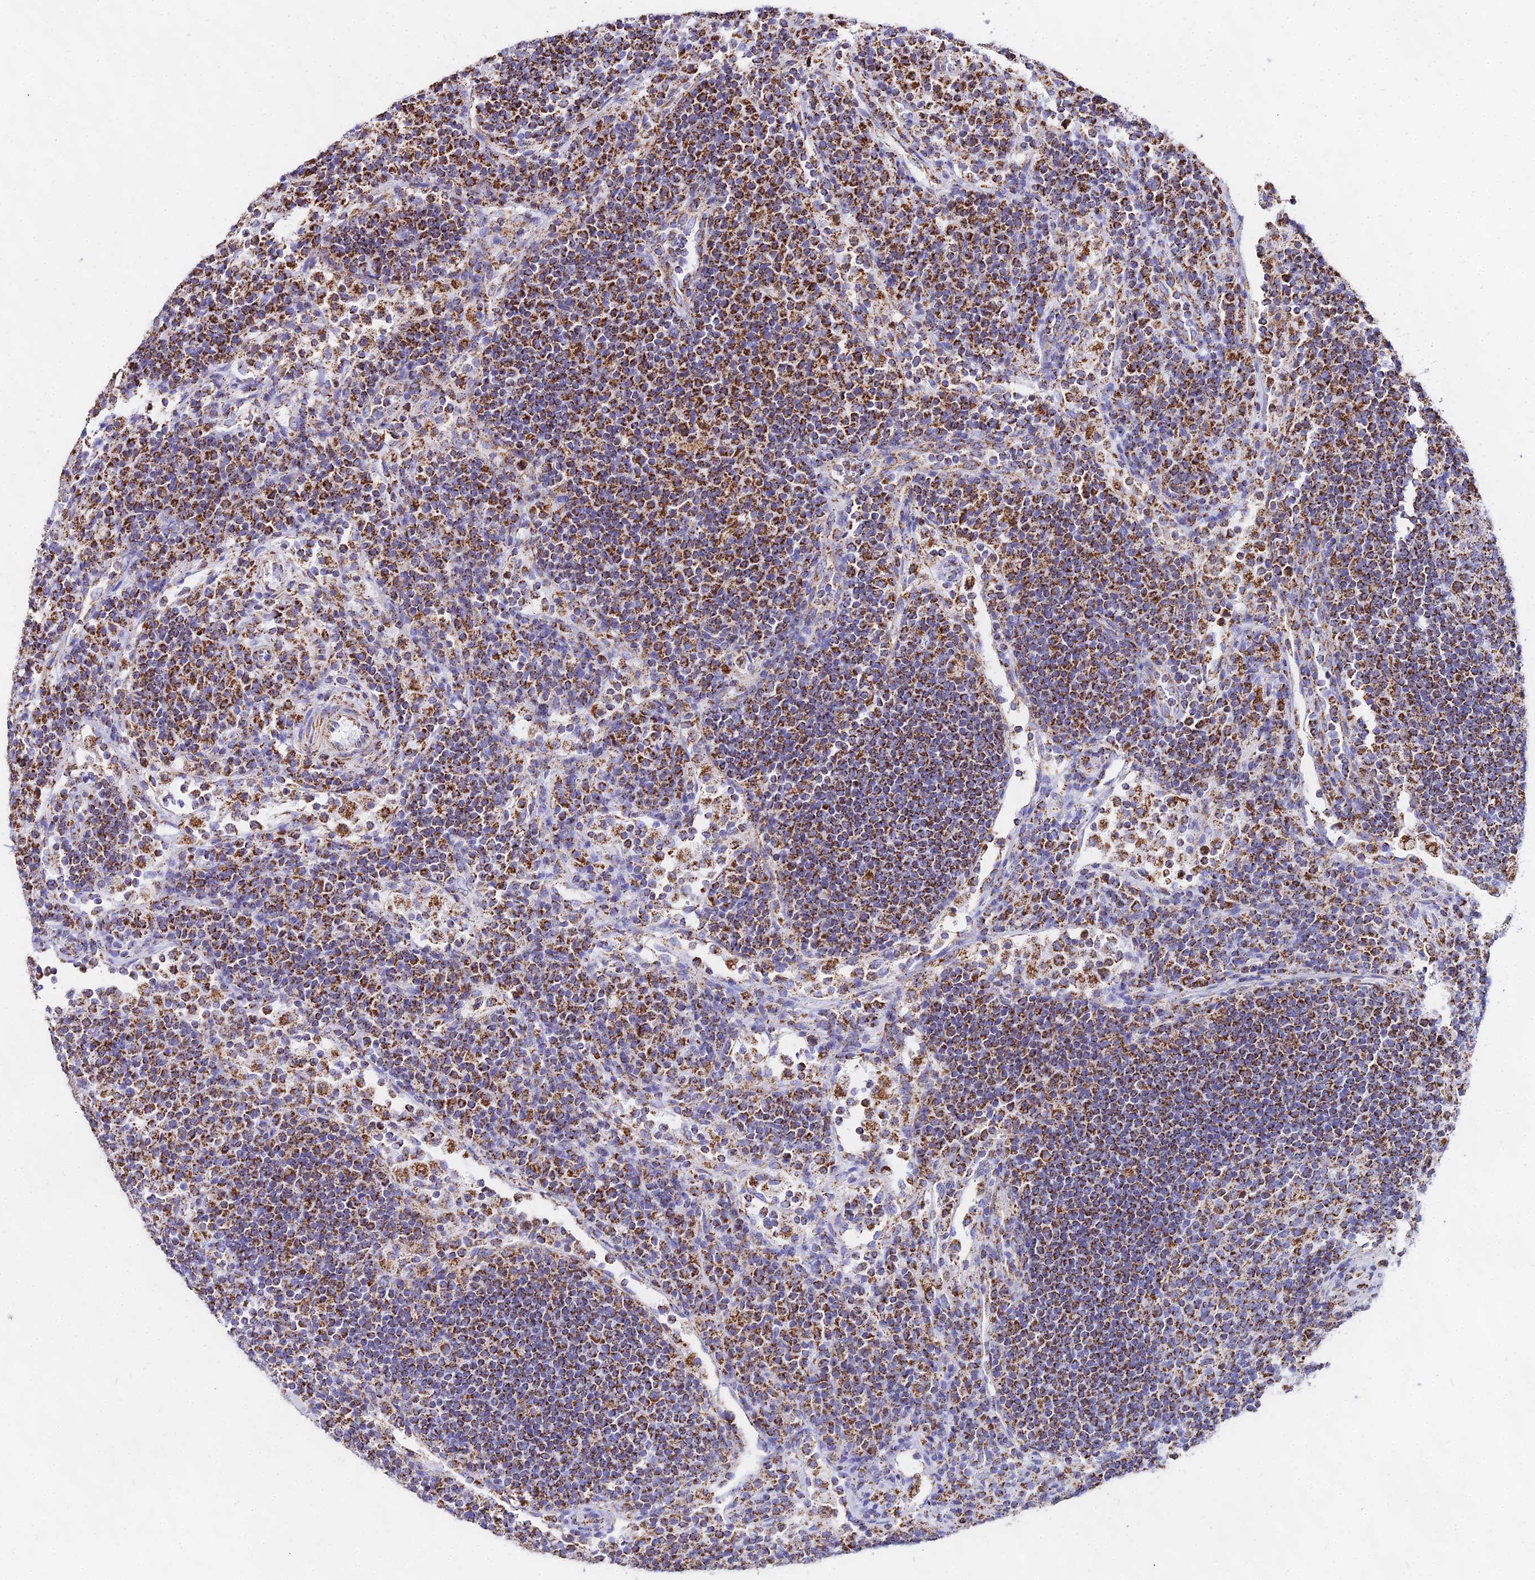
{"staining": {"intensity": "moderate", "quantity": "25%-75%", "location": "cytoplasmic/membranous"}, "tissue": "lymph node", "cell_type": "Germinal center cells", "image_type": "normal", "snomed": [{"axis": "morphology", "description": "Normal tissue, NOS"}, {"axis": "topography", "description": "Lymph node"}], "caption": "IHC histopathology image of normal human lymph node stained for a protein (brown), which shows medium levels of moderate cytoplasmic/membranous staining in about 25%-75% of germinal center cells.", "gene": "ATP5PD", "patient": {"sex": "female", "age": 53}}